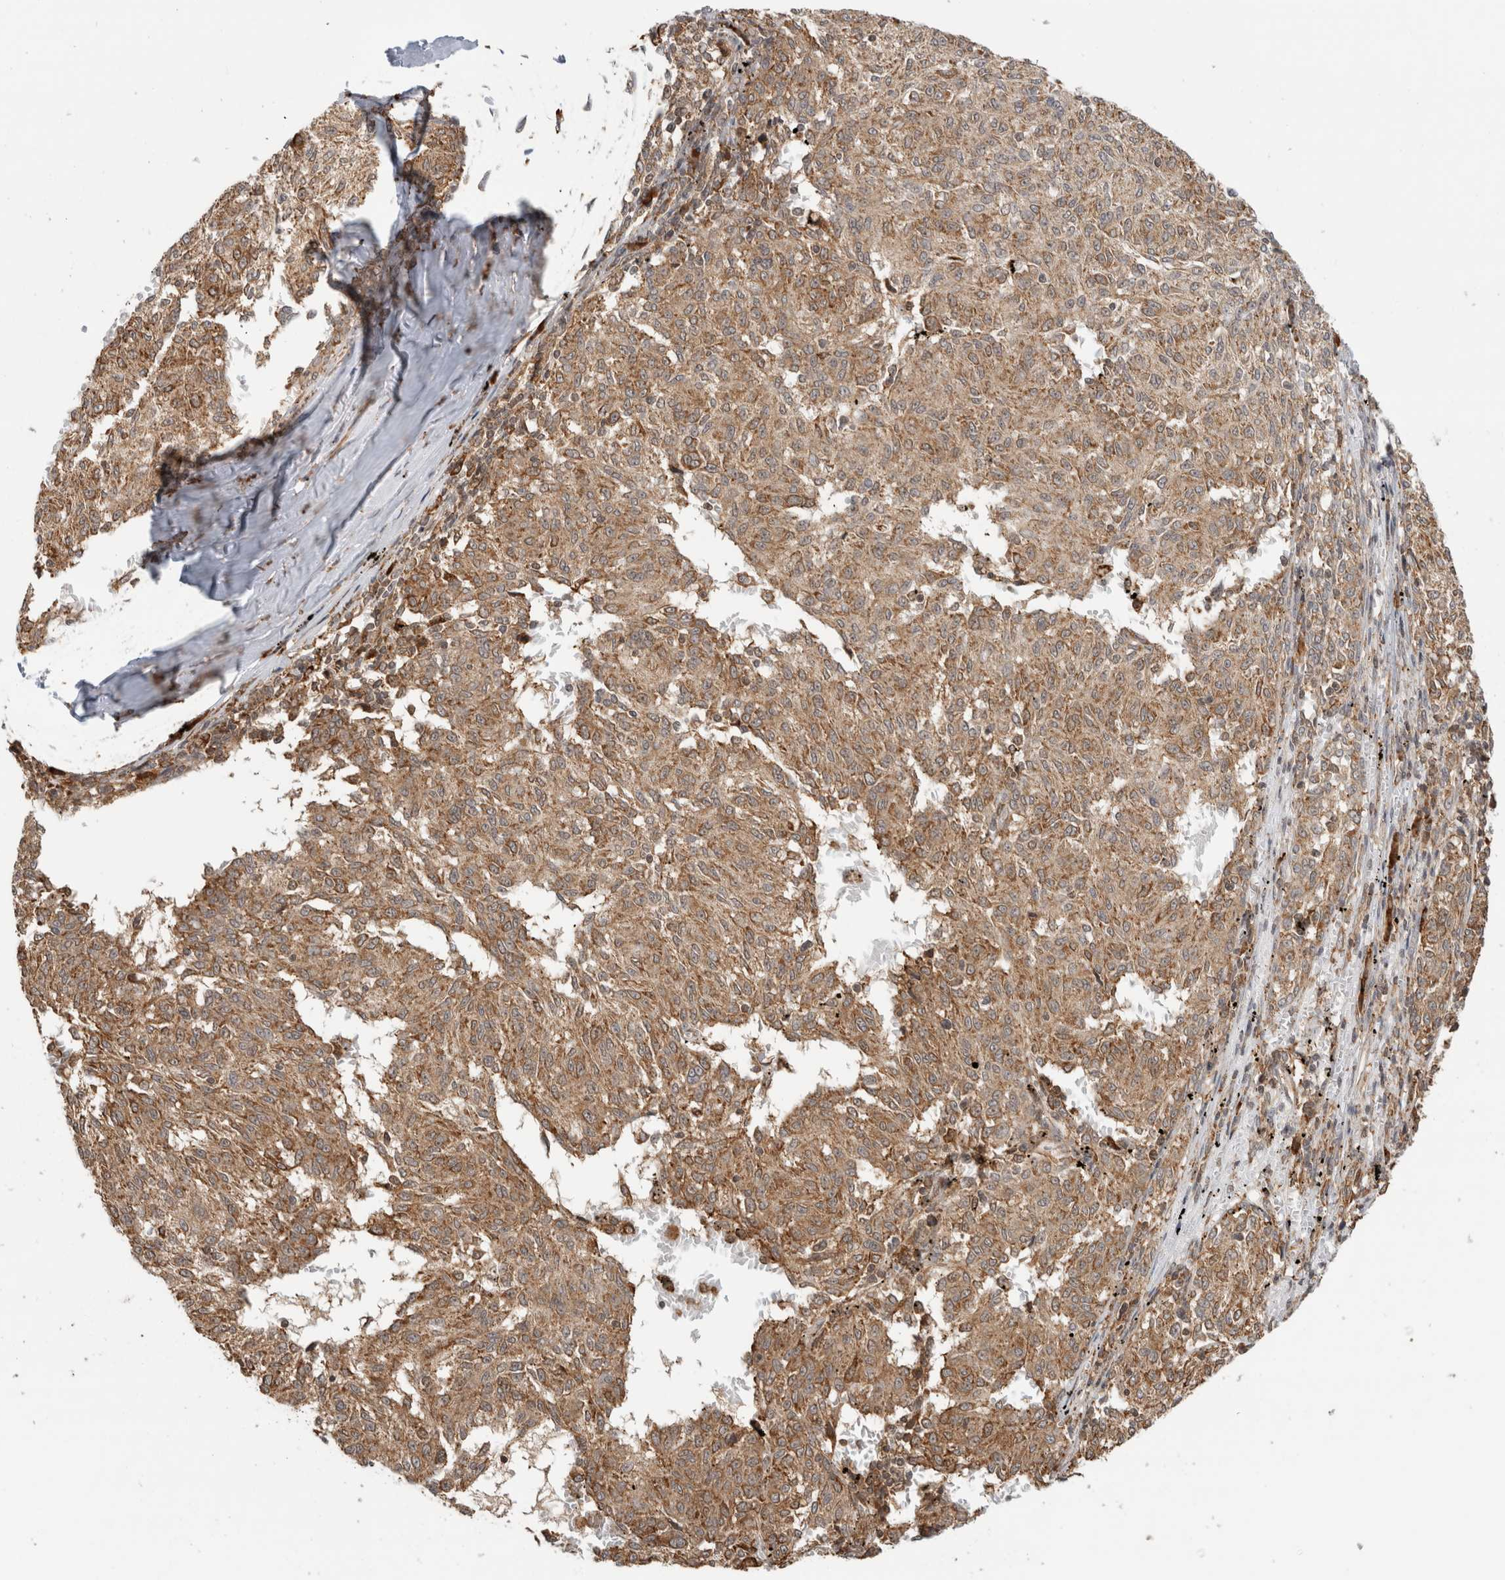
{"staining": {"intensity": "moderate", "quantity": ">75%", "location": "cytoplasmic/membranous"}, "tissue": "melanoma", "cell_type": "Tumor cells", "image_type": "cancer", "snomed": [{"axis": "morphology", "description": "Malignant melanoma, NOS"}, {"axis": "topography", "description": "Skin"}], "caption": "Brown immunohistochemical staining in malignant melanoma reveals moderate cytoplasmic/membranous staining in about >75% of tumor cells. (Brightfield microscopy of DAB IHC at high magnification).", "gene": "MS4A7", "patient": {"sex": "female", "age": 72}}